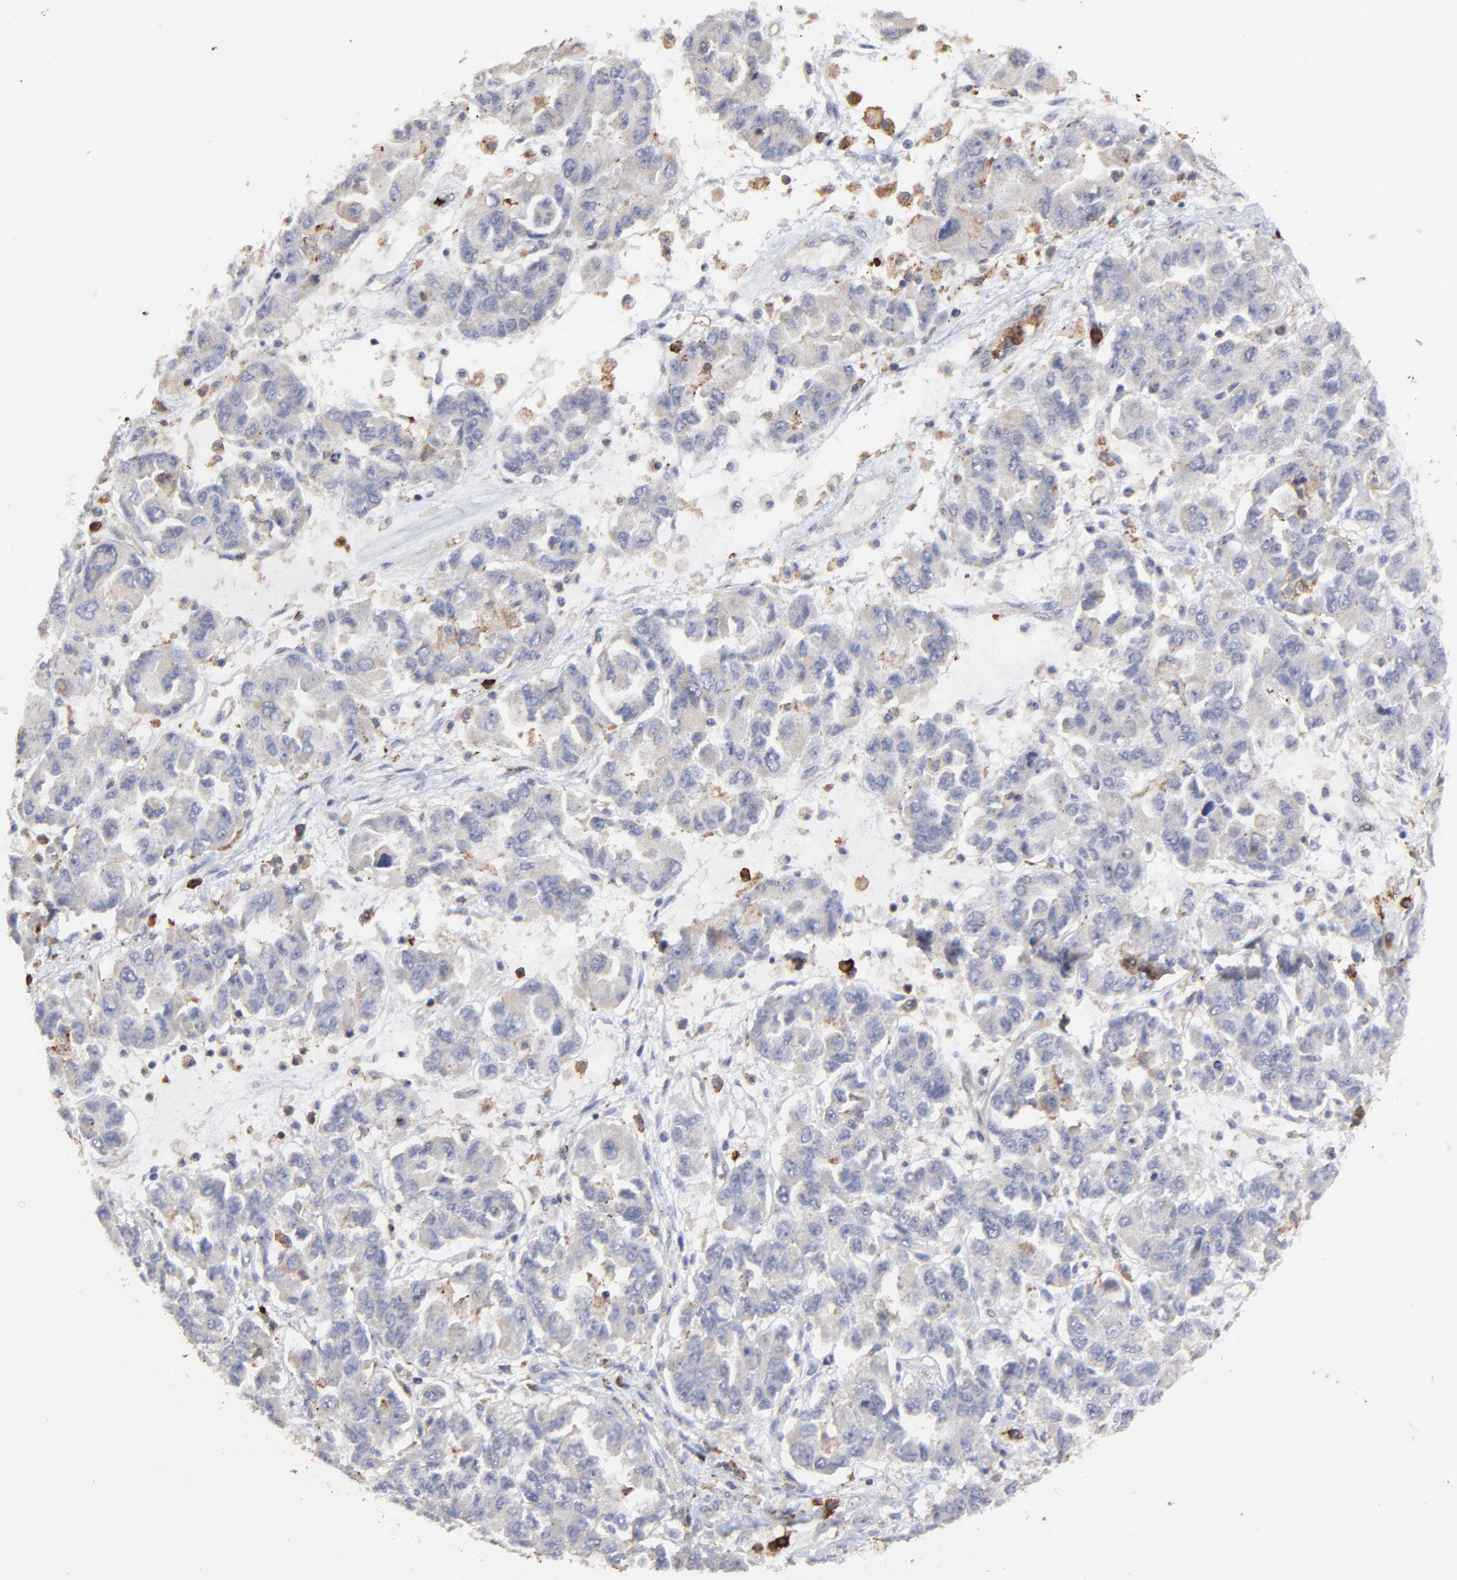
{"staining": {"intensity": "weak", "quantity": "25%-75%", "location": "cytoplasmic/membranous"}, "tissue": "ovarian cancer", "cell_type": "Tumor cells", "image_type": "cancer", "snomed": [{"axis": "morphology", "description": "Cystadenocarcinoma, serous, NOS"}, {"axis": "topography", "description": "Ovary"}], "caption": "High-magnification brightfield microscopy of ovarian serous cystadenocarcinoma stained with DAB (brown) and counterstained with hematoxylin (blue). tumor cells exhibit weak cytoplasmic/membranous positivity is identified in about25%-75% of cells.", "gene": "SLC6A14", "patient": {"sex": "female", "age": 84}}